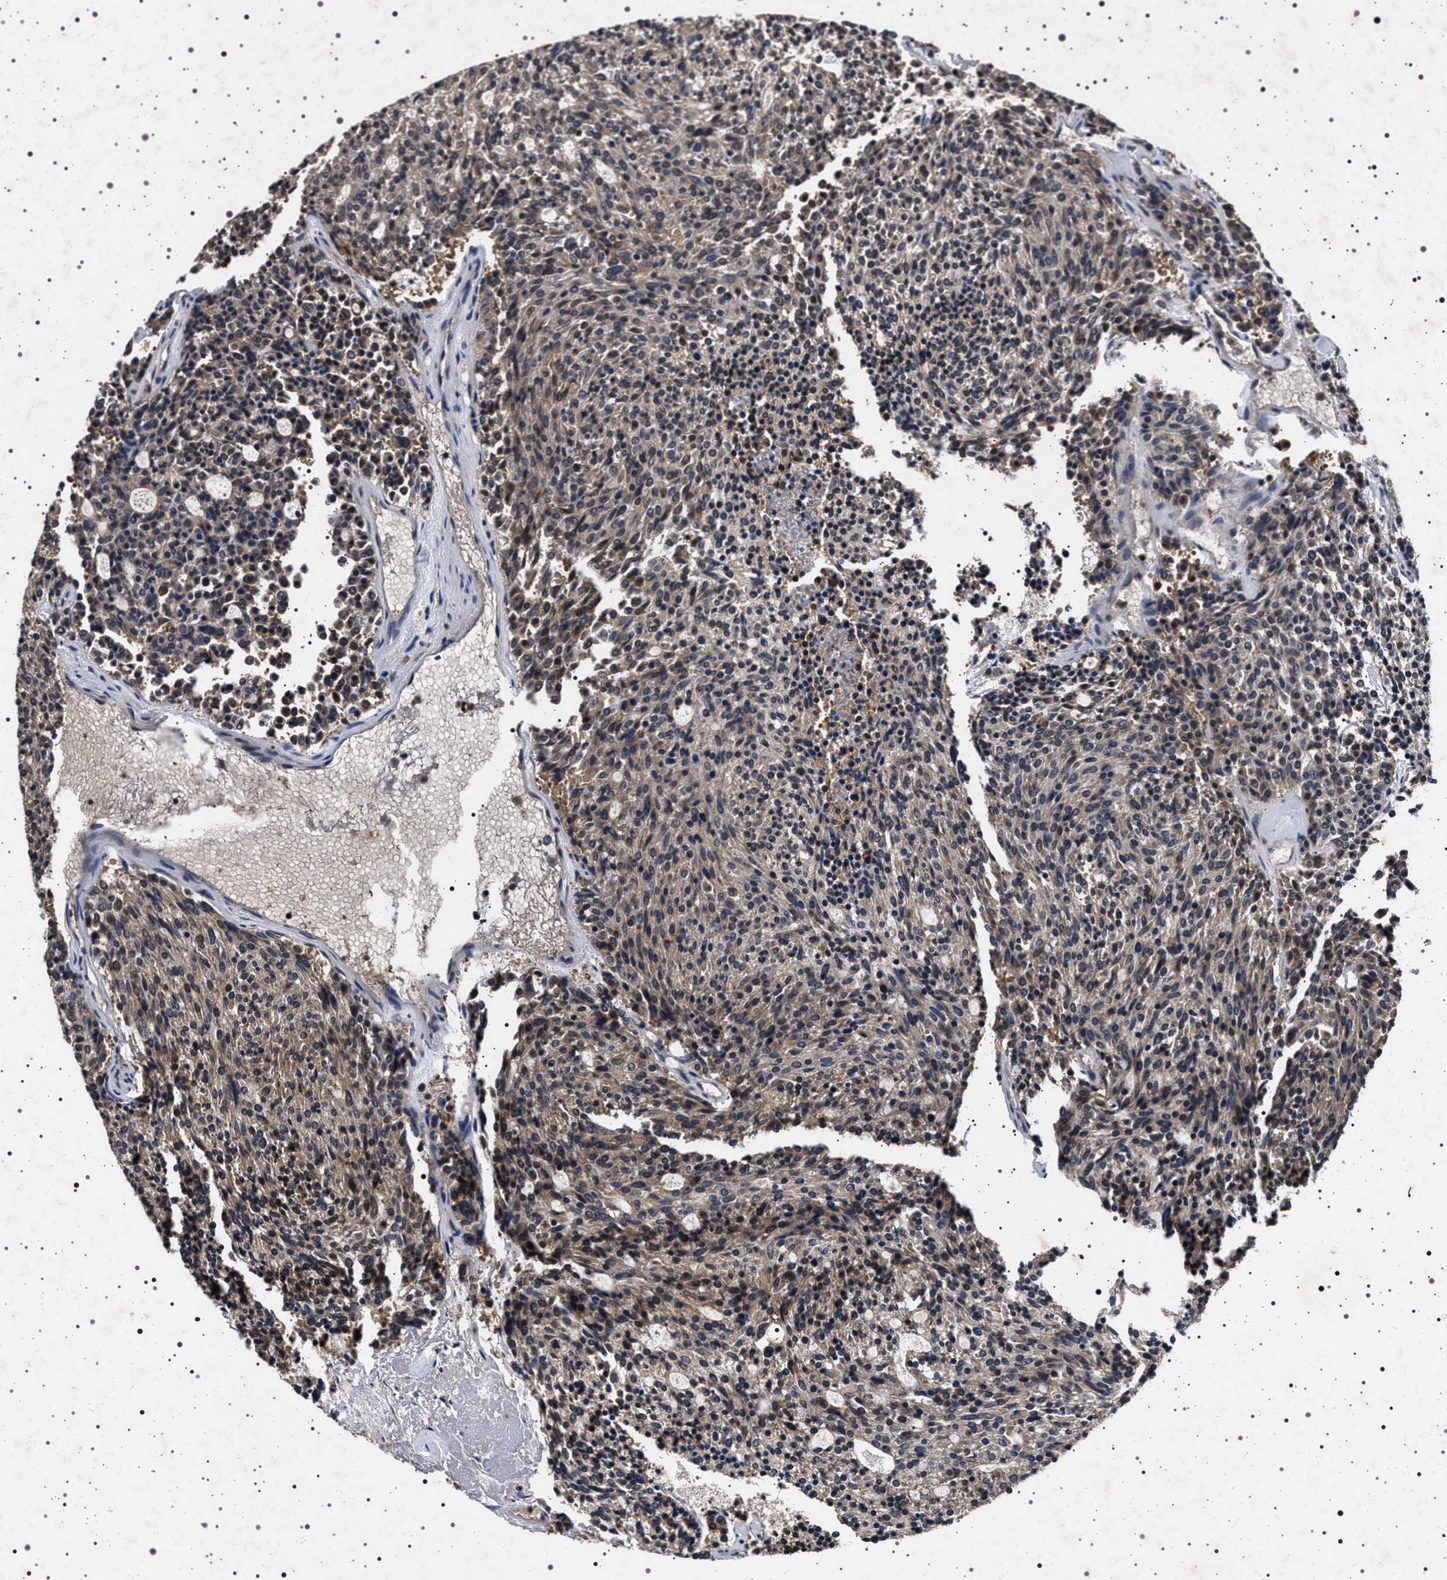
{"staining": {"intensity": "weak", "quantity": "25%-75%", "location": "cytoplasmic/membranous"}, "tissue": "carcinoid", "cell_type": "Tumor cells", "image_type": "cancer", "snomed": [{"axis": "morphology", "description": "Carcinoid, malignant, NOS"}, {"axis": "topography", "description": "Pancreas"}], "caption": "Immunohistochemistry histopathology image of human malignant carcinoid stained for a protein (brown), which demonstrates low levels of weak cytoplasmic/membranous staining in approximately 25%-75% of tumor cells.", "gene": "CDKN1B", "patient": {"sex": "female", "age": 54}}